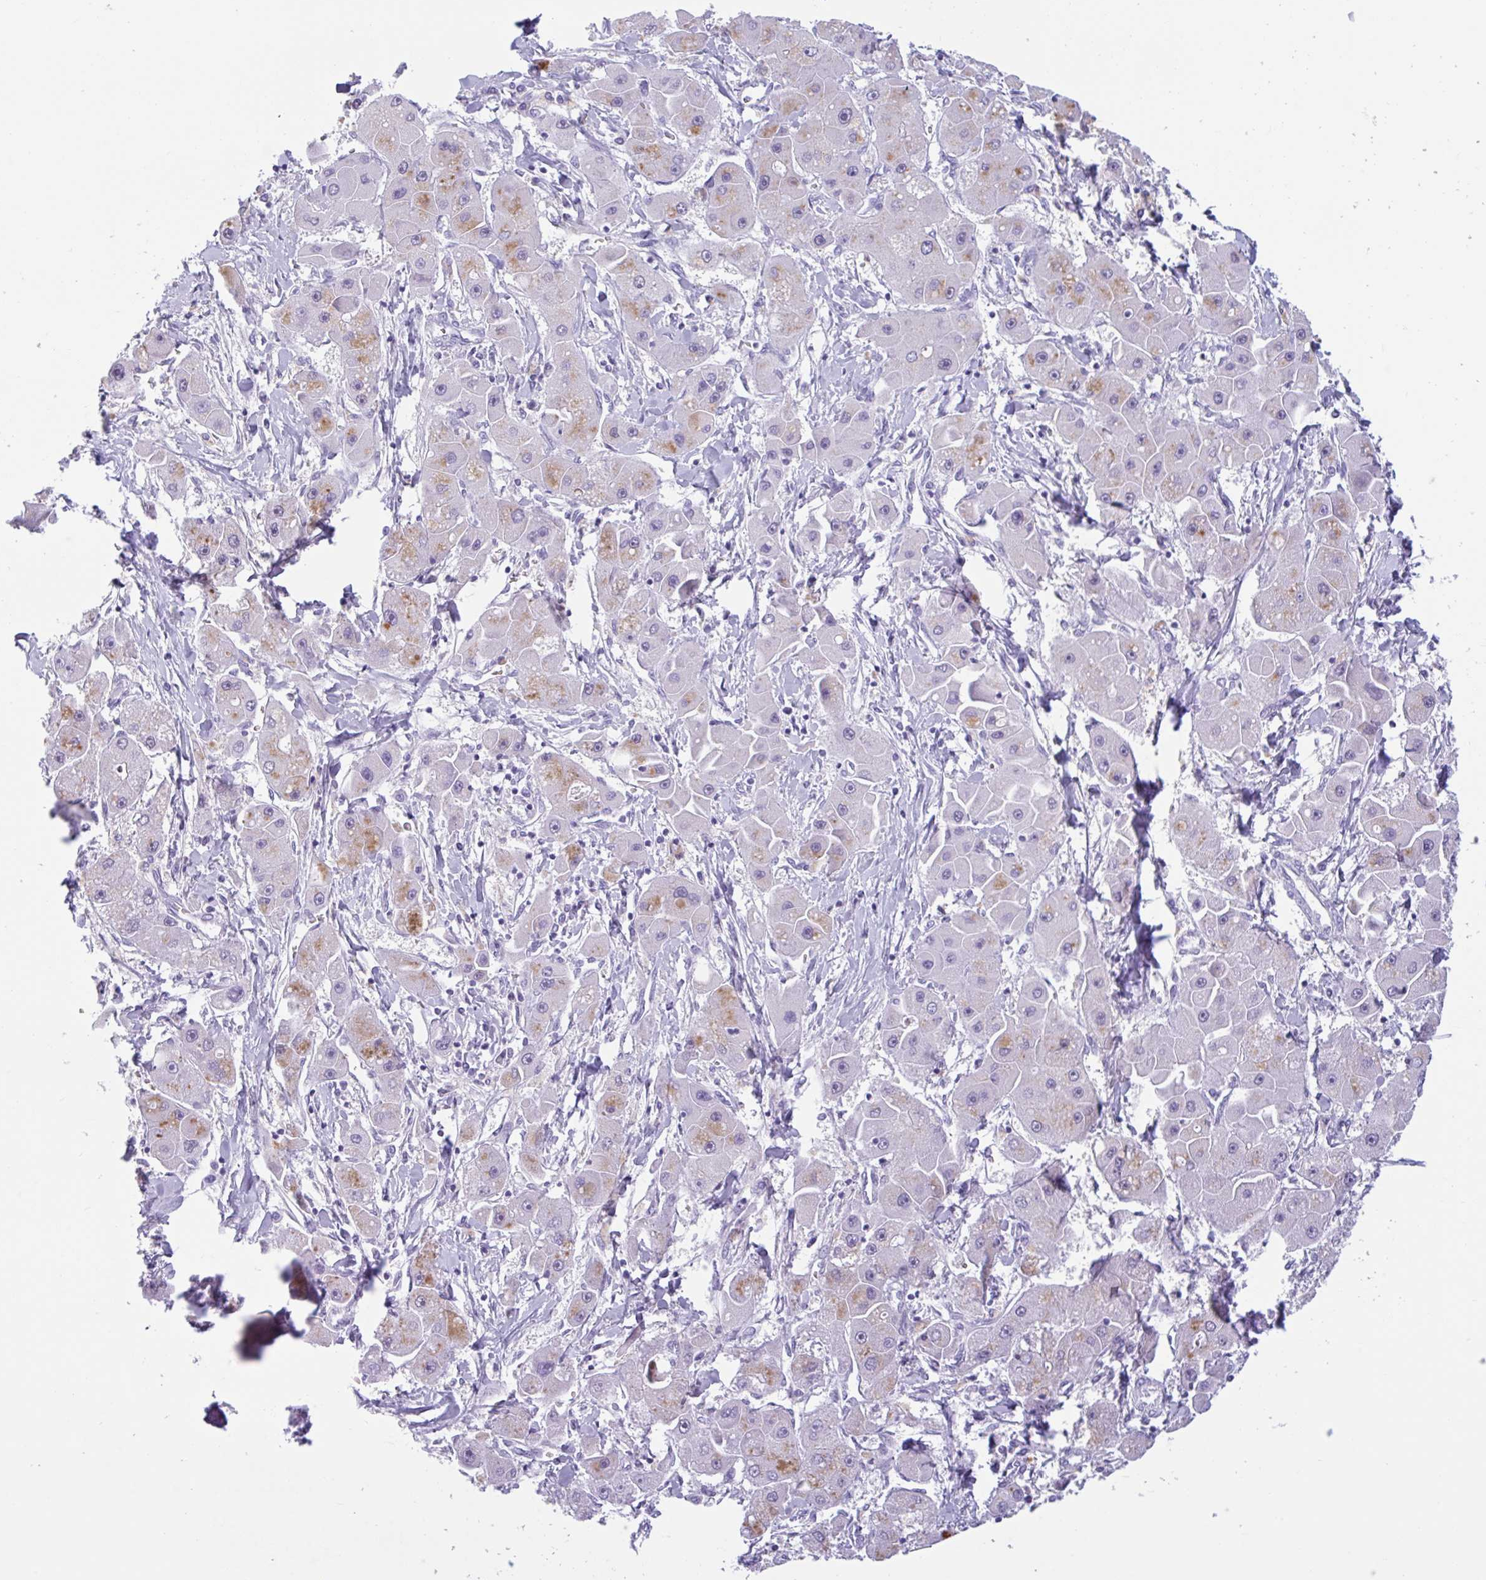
{"staining": {"intensity": "moderate", "quantity": "<25%", "location": "cytoplasmic/membranous"}, "tissue": "liver cancer", "cell_type": "Tumor cells", "image_type": "cancer", "snomed": [{"axis": "morphology", "description": "Carcinoma, Hepatocellular, NOS"}, {"axis": "topography", "description": "Liver"}], "caption": "An immunohistochemistry (IHC) image of tumor tissue is shown. Protein staining in brown shows moderate cytoplasmic/membranous positivity in hepatocellular carcinoma (liver) within tumor cells. (Stains: DAB in brown, nuclei in blue, Microscopy: brightfield microscopy at high magnification).", "gene": "CTSE", "patient": {"sex": "male", "age": 24}}